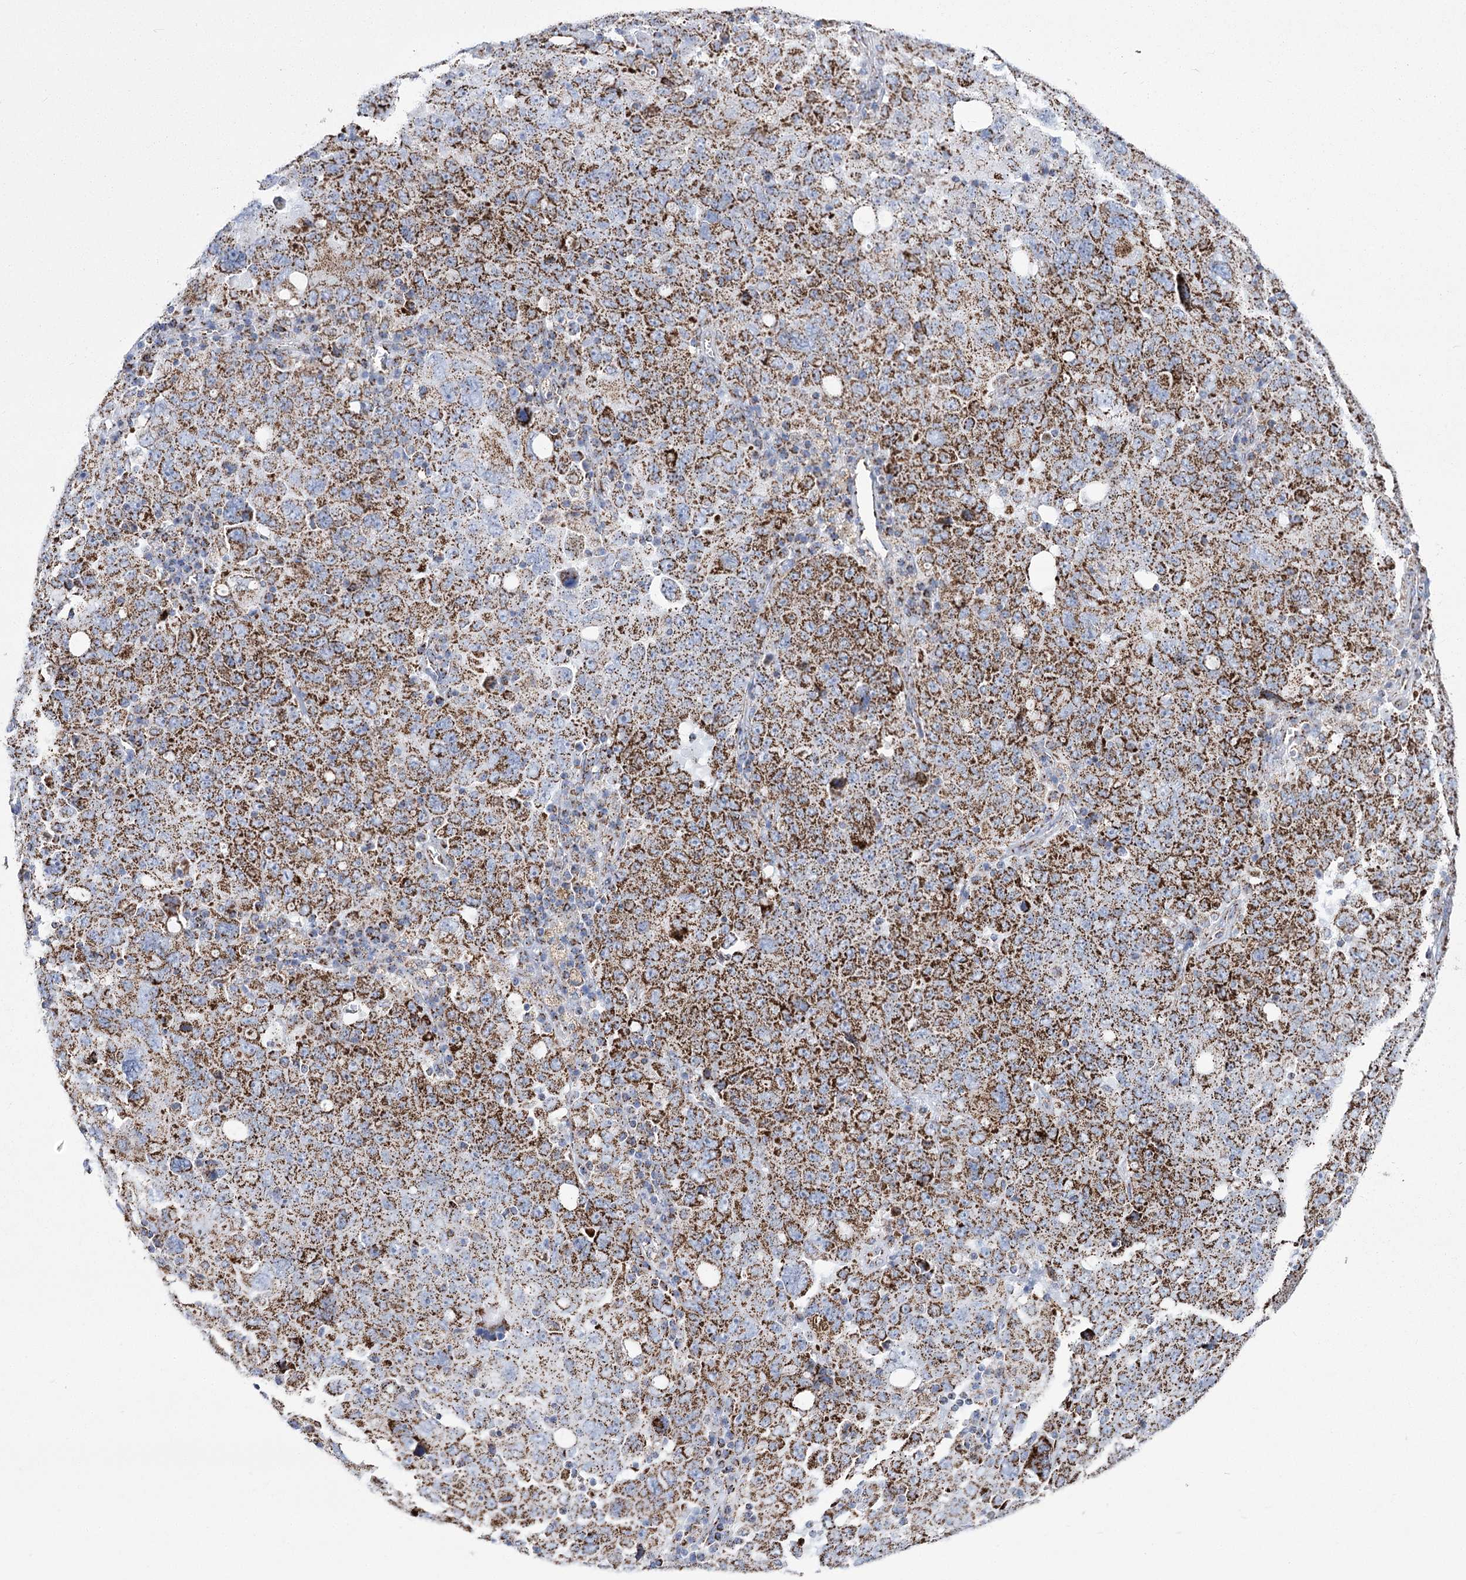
{"staining": {"intensity": "strong", "quantity": ">75%", "location": "cytoplasmic/membranous"}, "tissue": "ovarian cancer", "cell_type": "Tumor cells", "image_type": "cancer", "snomed": [{"axis": "morphology", "description": "Carcinoma, endometroid"}, {"axis": "topography", "description": "Ovary"}], "caption": "A high amount of strong cytoplasmic/membranous staining is appreciated in about >75% of tumor cells in ovarian cancer (endometroid carcinoma) tissue.", "gene": "PDHB", "patient": {"sex": "female", "age": 62}}